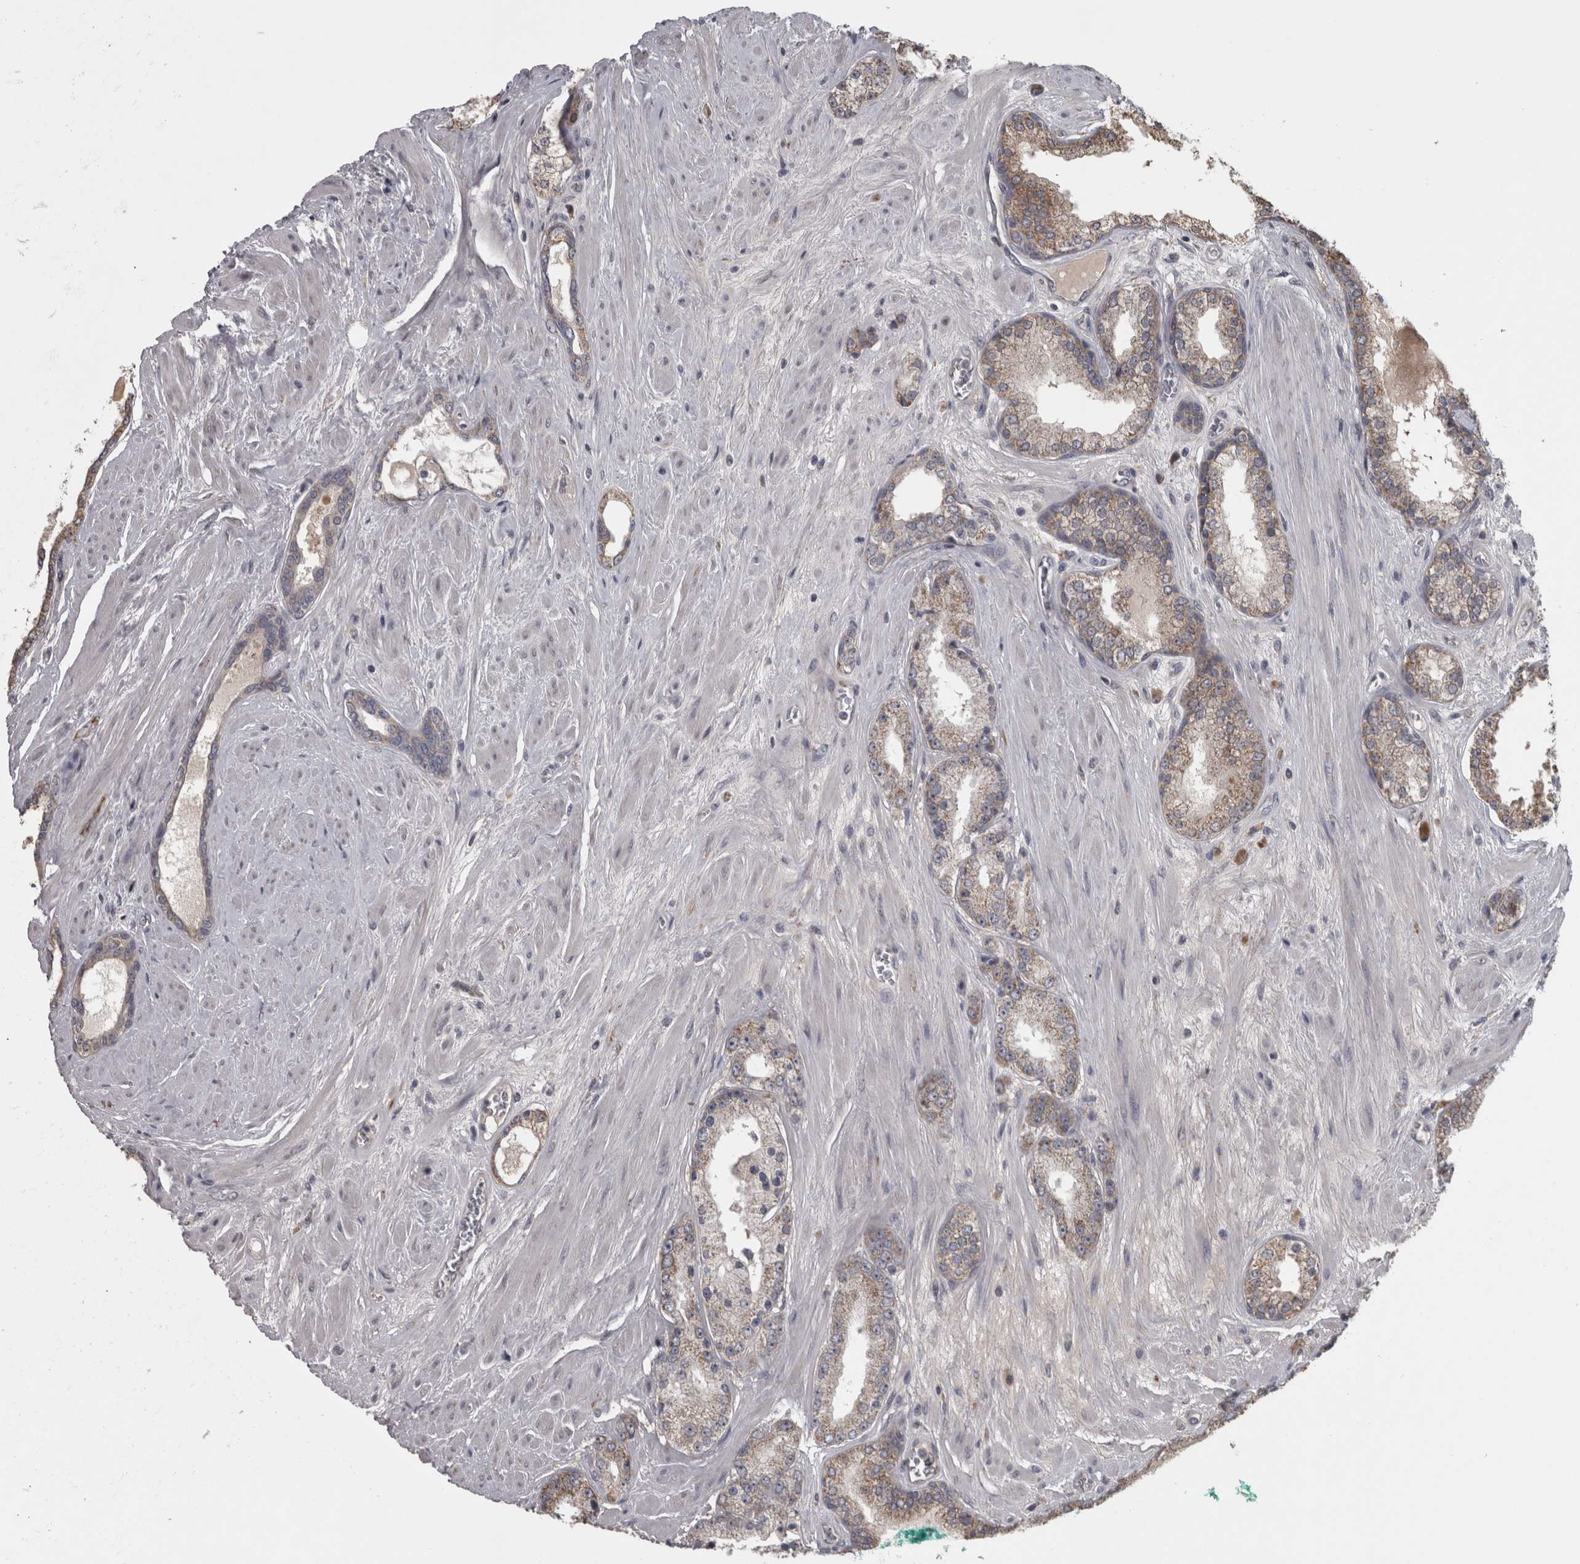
{"staining": {"intensity": "weak", "quantity": ">75%", "location": "cytoplasmic/membranous"}, "tissue": "prostate cancer", "cell_type": "Tumor cells", "image_type": "cancer", "snomed": [{"axis": "morphology", "description": "Adenocarcinoma, Low grade"}, {"axis": "topography", "description": "Prostate"}], "caption": "Human prostate cancer (adenocarcinoma (low-grade)) stained with a protein marker displays weak staining in tumor cells.", "gene": "DBT", "patient": {"sex": "male", "age": 62}}